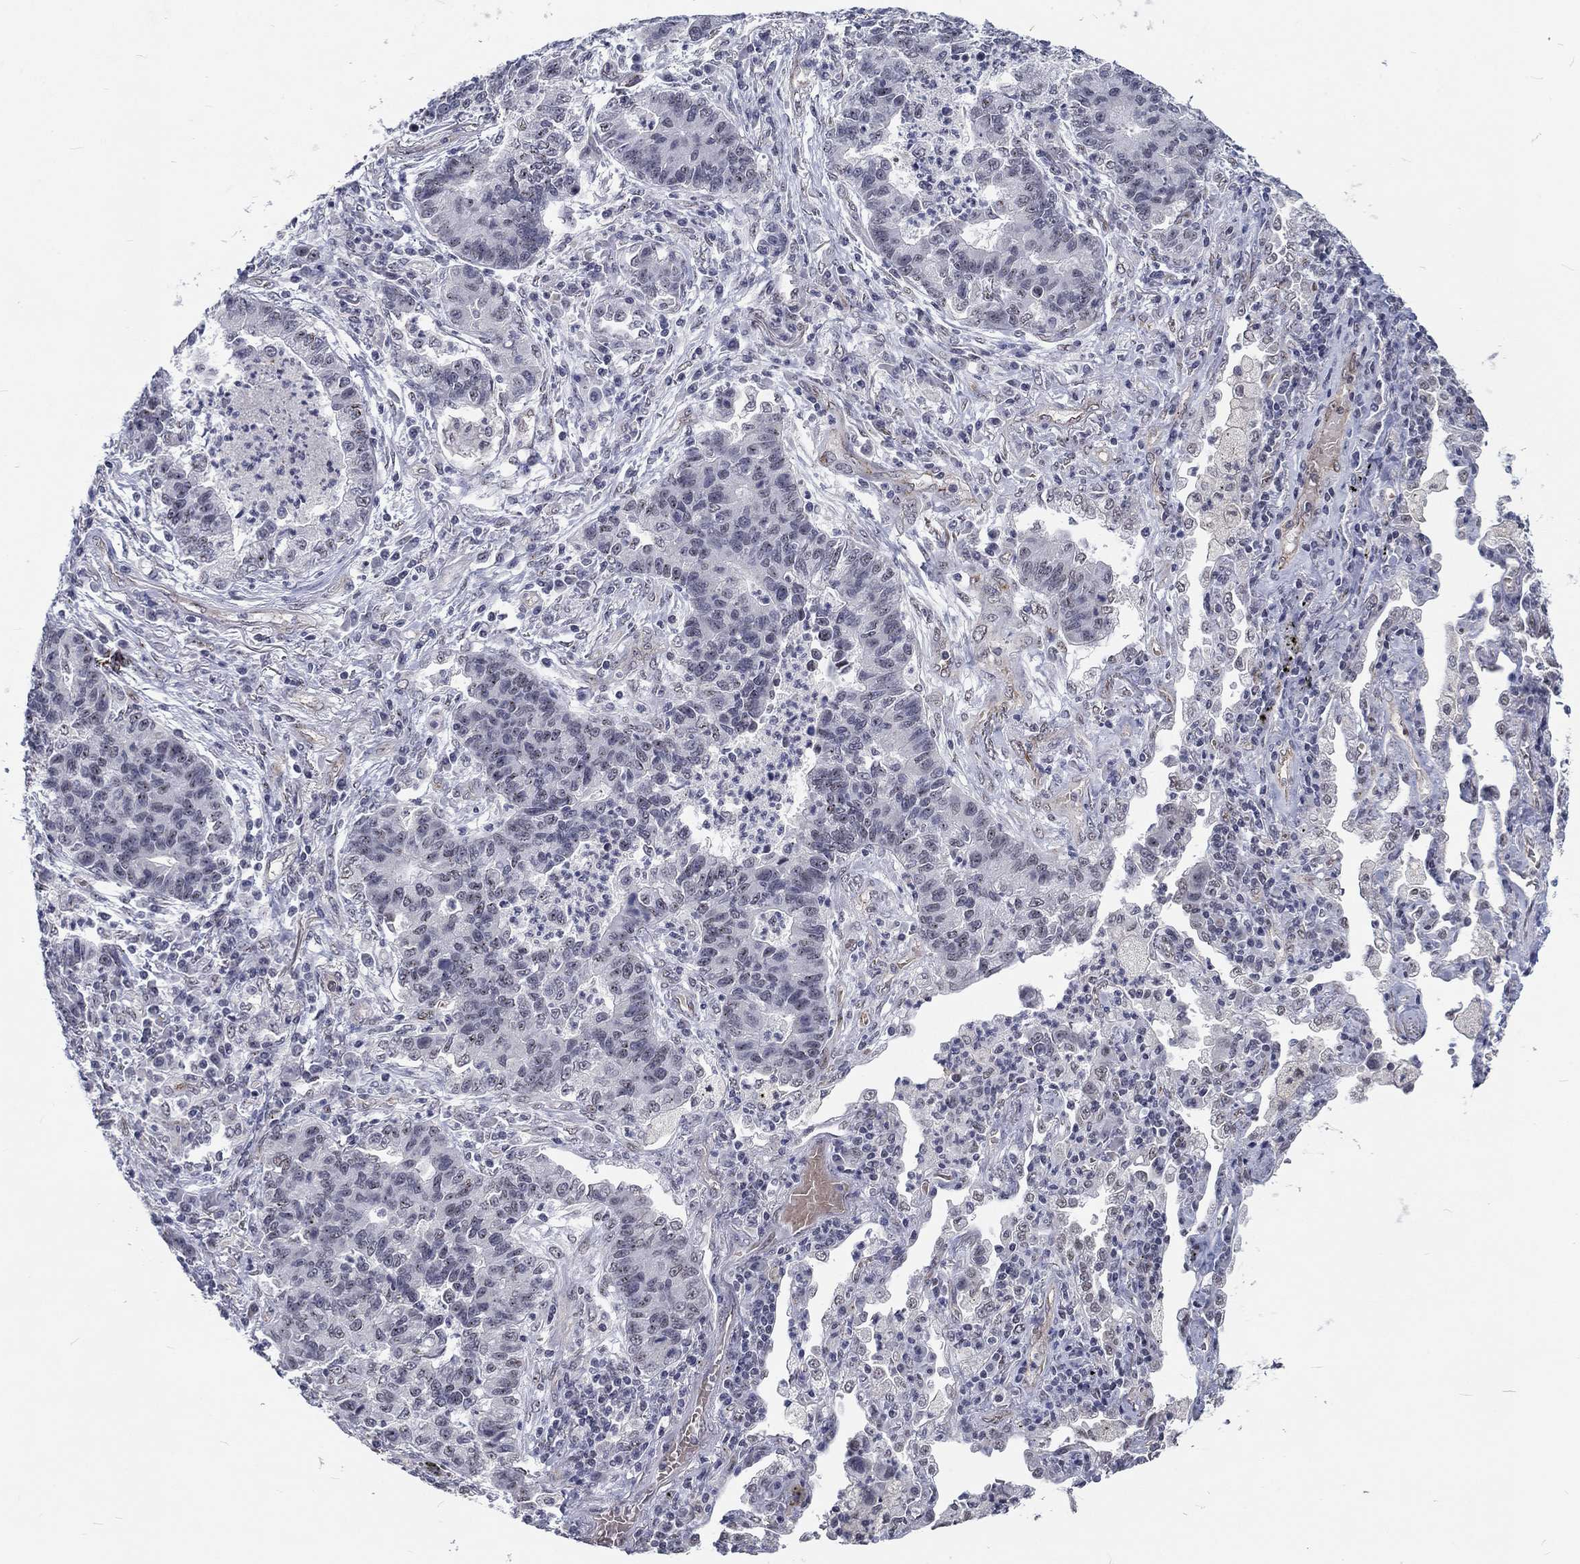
{"staining": {"intensity": "negative", "quantity": "none", "location": "none"}, "tissue": "lung cancer", "cell_type": "Tumor cells", "image_type": "cancer", "snomed": [{"axis": "morphology", "description": "Adenocarcinoma, NOS"}, {"axis": "topography", "description": "Lung"}], "caption": "Immunohistochemistry histopathology image of lung adenocarcinoma stained for a protein (brown), which reveals no staining in tumor cells.", "gene": "ZBED1", "patient": {"sex": "female", "age": 57}}